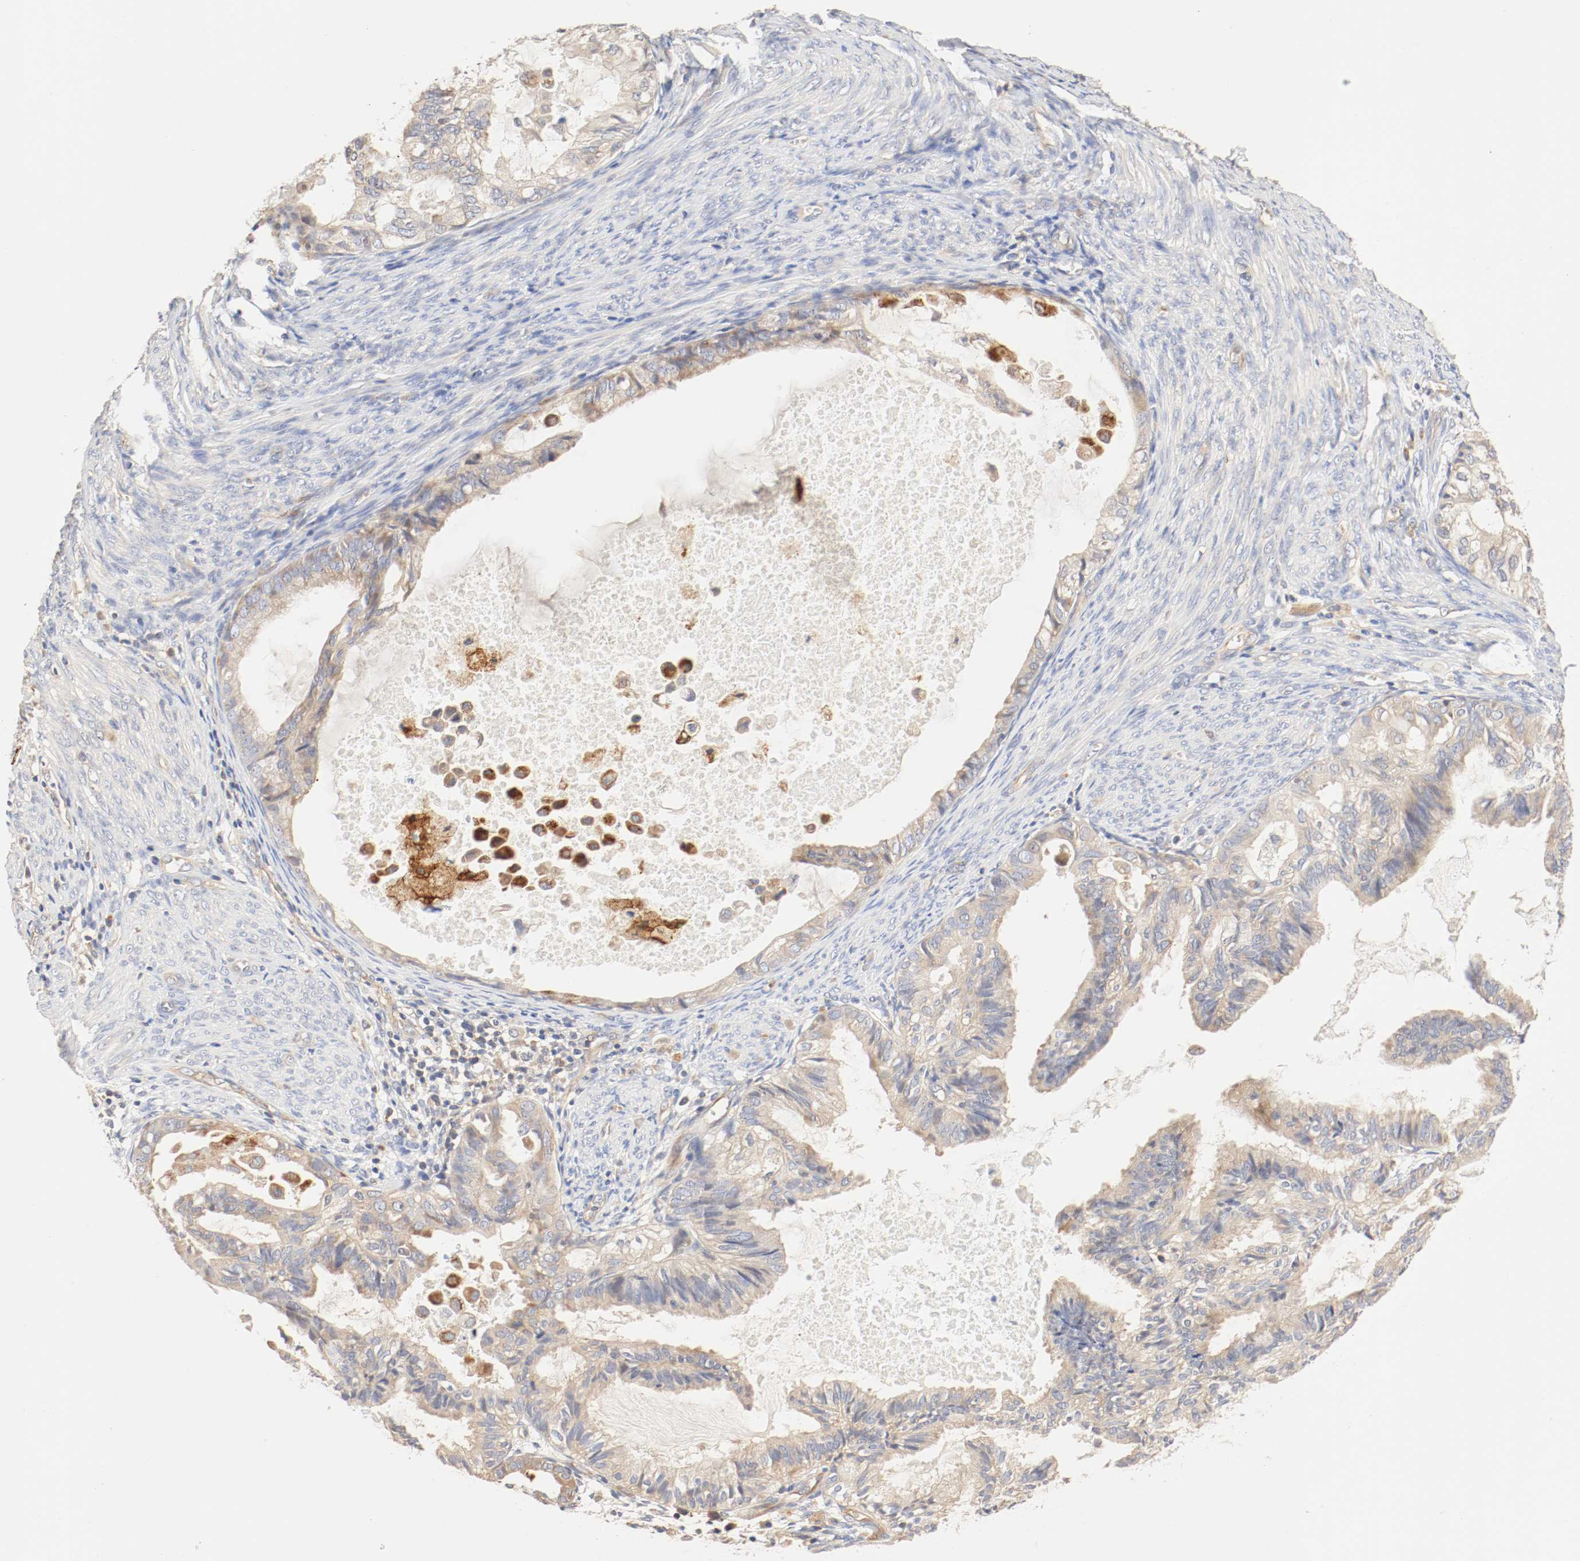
{"staining": {"intensity": "moderate", "quantity": "25%-75%", "location": "cytoplasmic/membranous"}, "tissue": "cervical cancer", "cell_type": "Tumor cells", "image_type": "cancer", "snomed": [{"axis": "morphology", "description": "Normal tissue, NOS"}, {"axis": "morphology", "description": "Adenocarcinoma, NOS"}, {"axis": "topography", "description": "Cervix"}, {"axis": "topography", "description": "Endometrium"}], "caption": "Cervical cancer (adenocarcinoma) tissue displays moderate cytoplasmic/membranous positivity in approximately 25%-75% of tumor cells, visualized by immunohistochemistry.", "gene": "GIT1", "patient": {"sex": "female", "age": 86}}